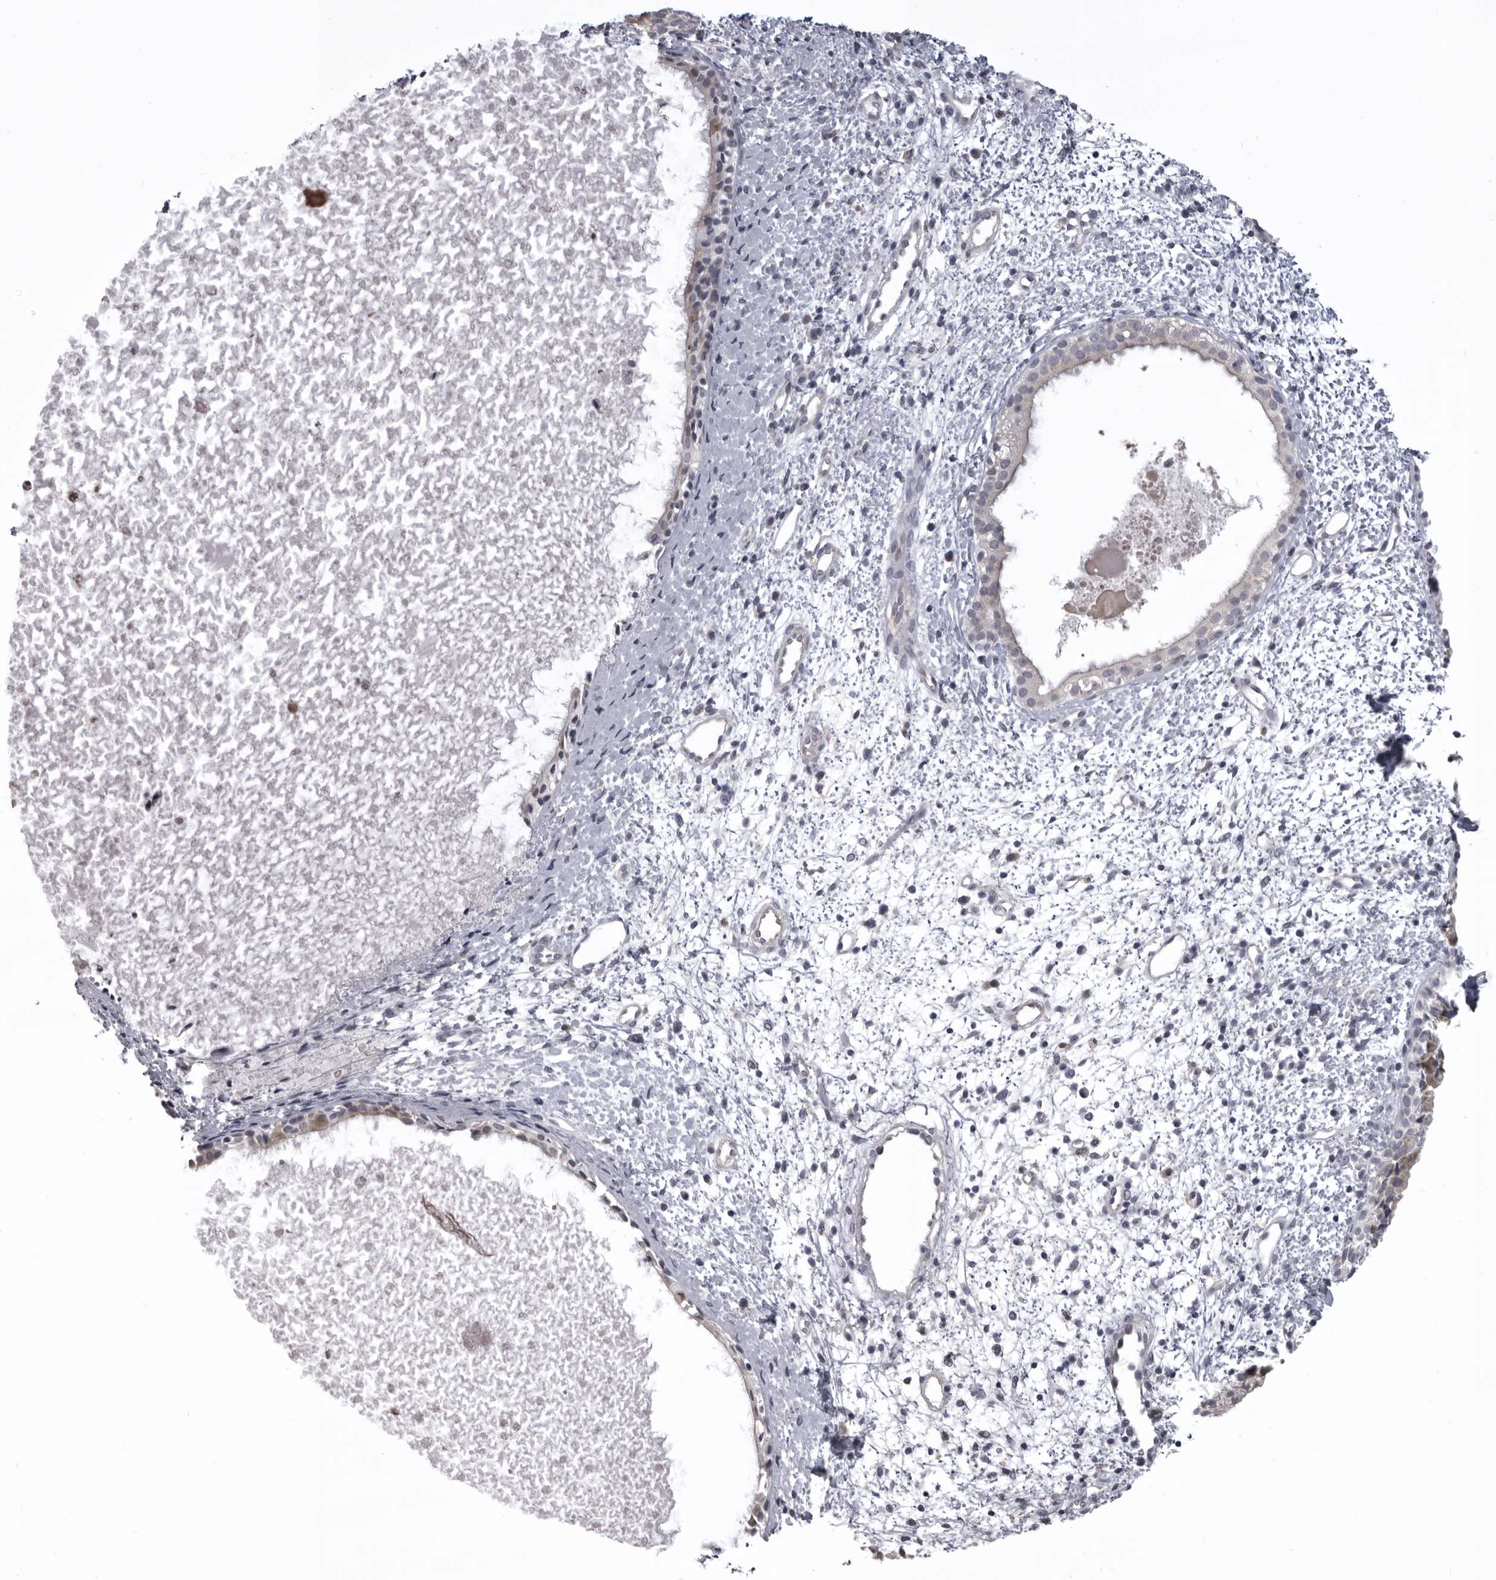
{"staining": {"intensity": "moderate", "quantity": "<25%", "location": "cytoplasmic/membranous"}, "tissue": "nasopharynx", "cell_type": "Respiratory epithelial cells", "image_type": "normal", "snomed": [{"axis": "morphology", "description": "Normal tissue, NOS"}, {"axis": "topography", "description": "Nasopharynx"}], "caption": "An image showing moderate cytoplasmic/membranous expression in approximately <25% of respiratory epithelial cells in benign nasopharynx, as visualized by brown immunohistochemical staining.", "gene": "NCEH1", "patient": {"sex": "male", "age": 22}}